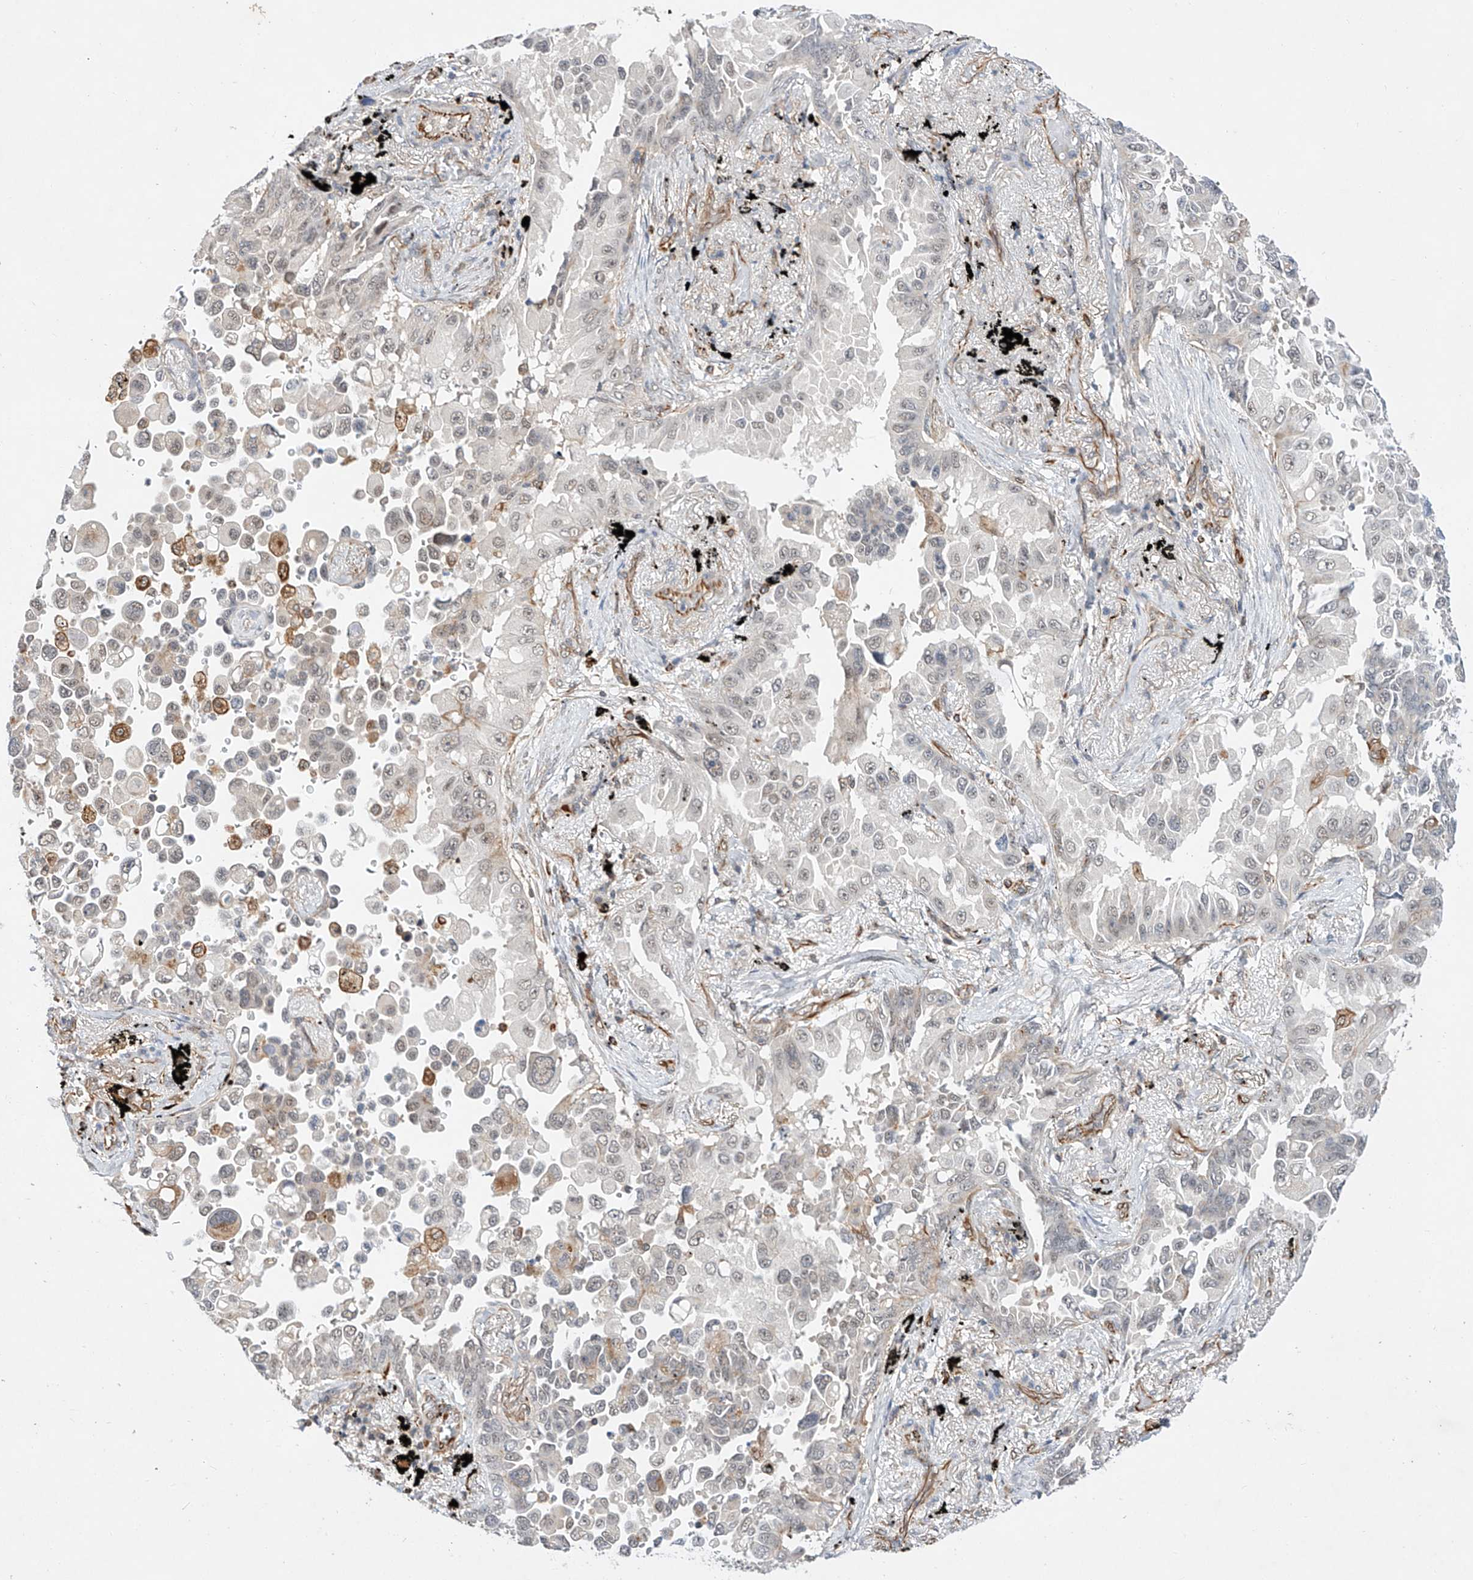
{"staining": {"intensity": "weak", "quantity": "<25%", "location": "nuclear"}, "tissue": "lung cancer", "cell_type": "Tumor cells", "image_type": "cancer", "snomed": [{"axis": "morphology", "description": "Adenocarcinoma, NOS"}, {"axis": "topography", "description": "Lung"}], "caption": "Human lung cancer (adenocarcinoma) stained for a protein using IHC reveals no expression in tumor cells.", "gene": "AMD1", "patient": {"sex": "female", "age": 67}}